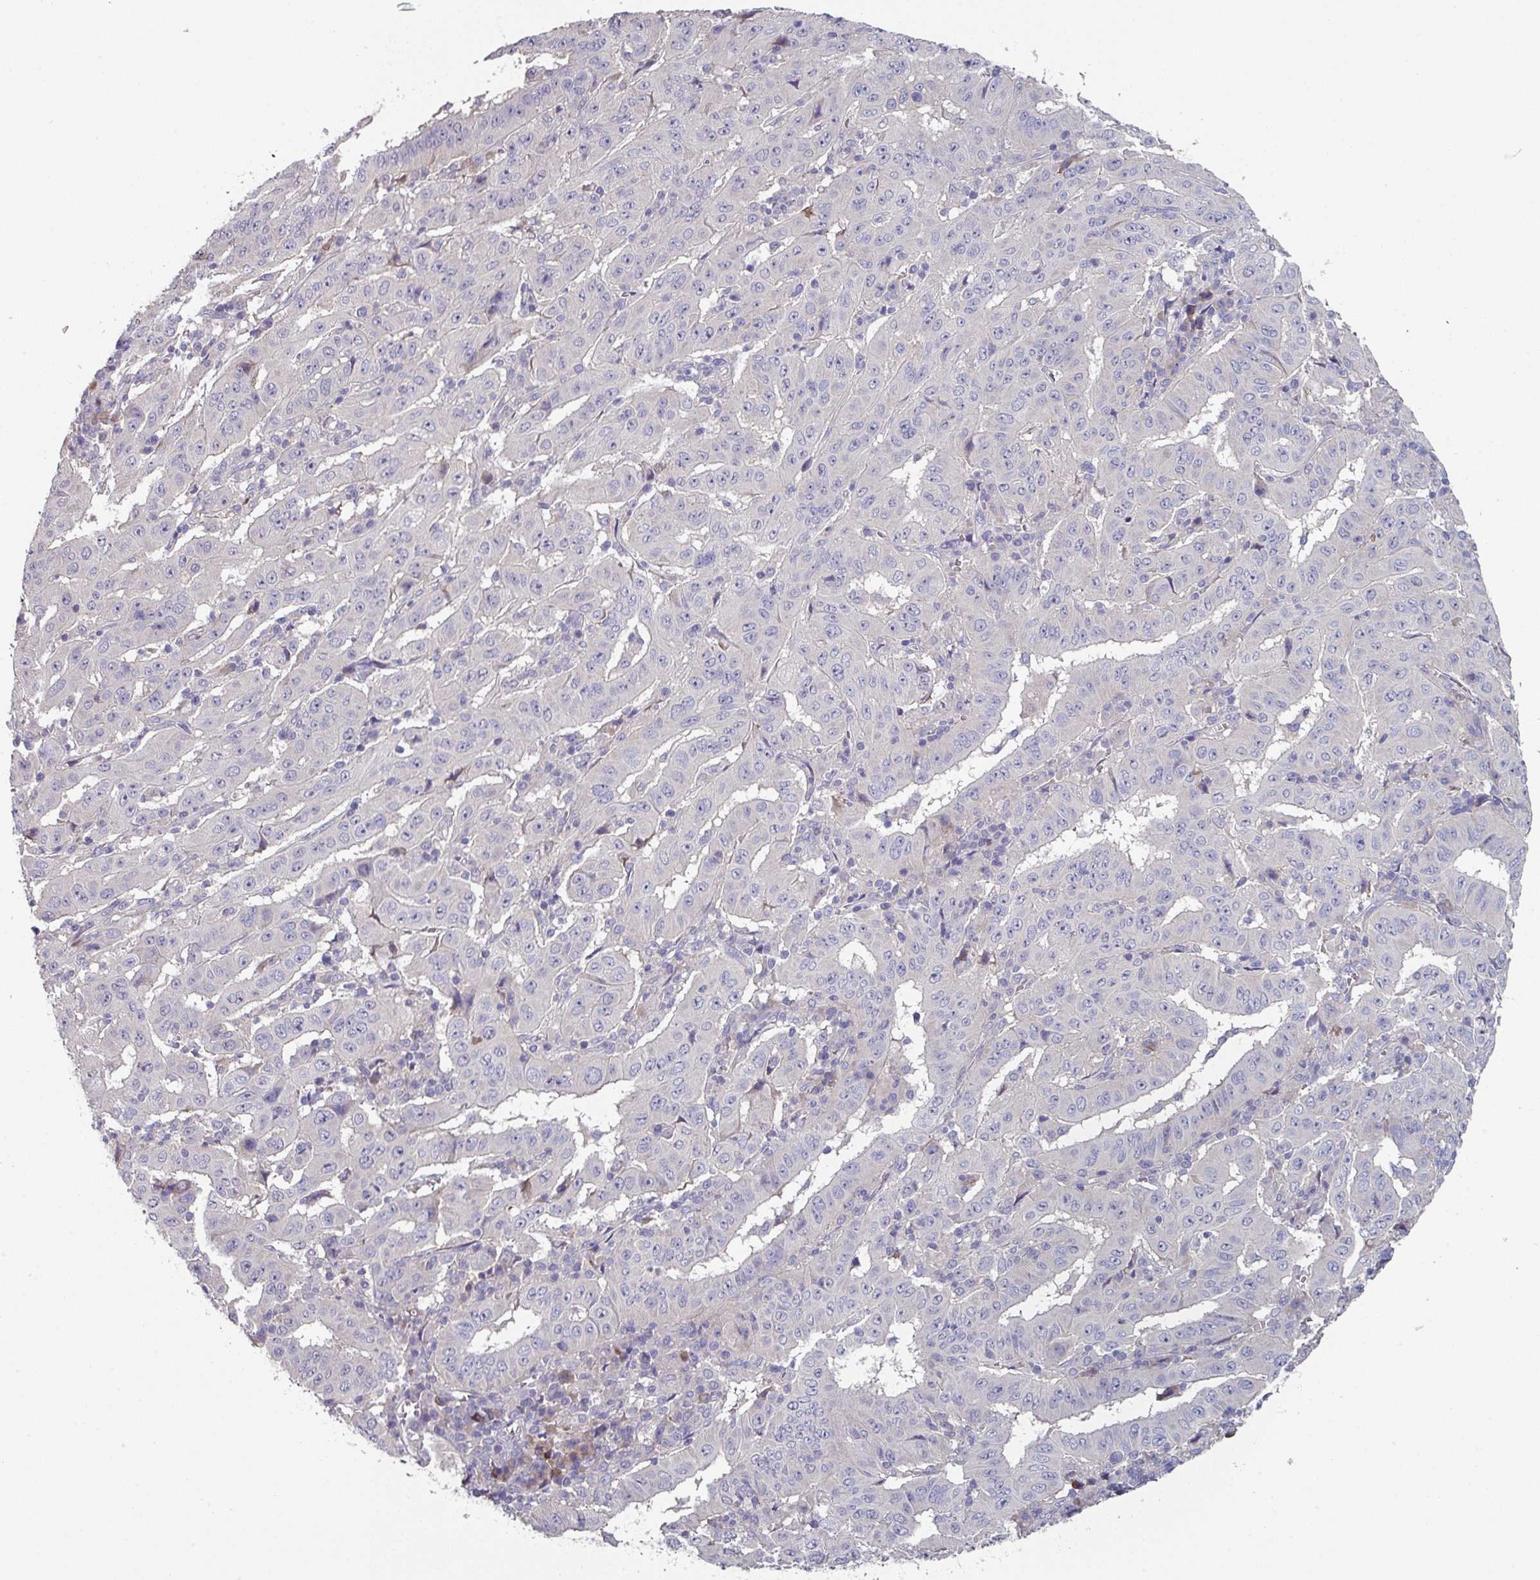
{"staining": {"intensity": "negative", "quantity": "none", "location": "none"}, "tissue": "pancreatic cancer", "cell_type": "Tumor cells", "image_type": "cancer", "snomed": [{"axis": "morphology", "description": "Adenocarcinoma, NOS"}, {"axis": "topography", "description": "Pancreas"}], "caption": "Immunohistochemical staining of human pancreatic adenocarcinoma reveals no significant staining in tumor cells.", "gene": "PRAMEF8", "patient": {"sex": "male", "age": 63}}